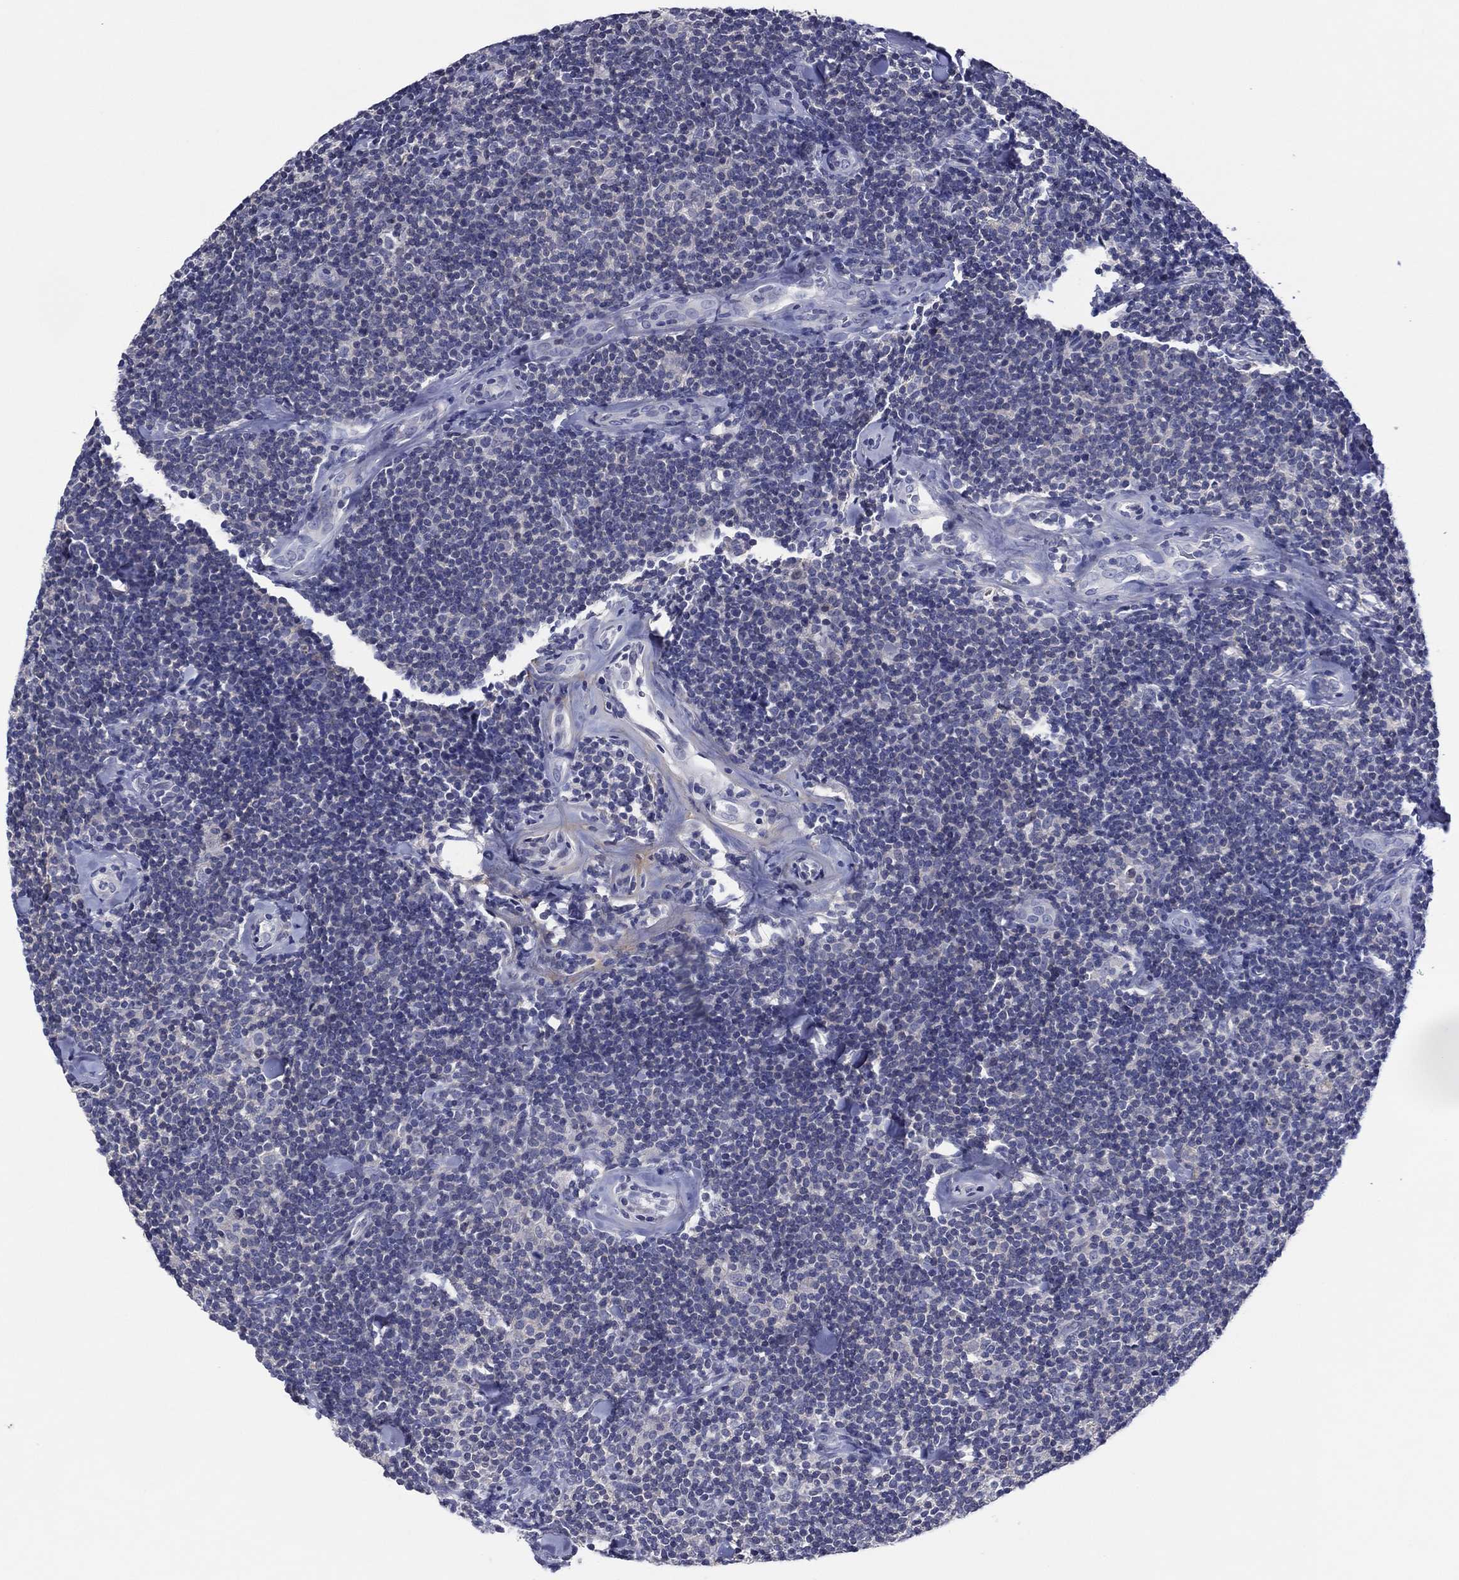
{"staining": {"intensity": "negative", "quantity": "none", "location": "none"}, "tissue": "lymphoma", "cell_type": "Tumor cells", "image_type": "cancer", "snomed": [{"axis": "morphology", "description": "Malignant lymphoma, non-Hodgkin's type, Low grade"}, {"axis": "topography", "description": "Lymph node"}], "caption": "Tumor cells are negative for protein expression in human lymphoma.", "gene": "TRIM31", "patient": {"sex": "female", "age": 56}}